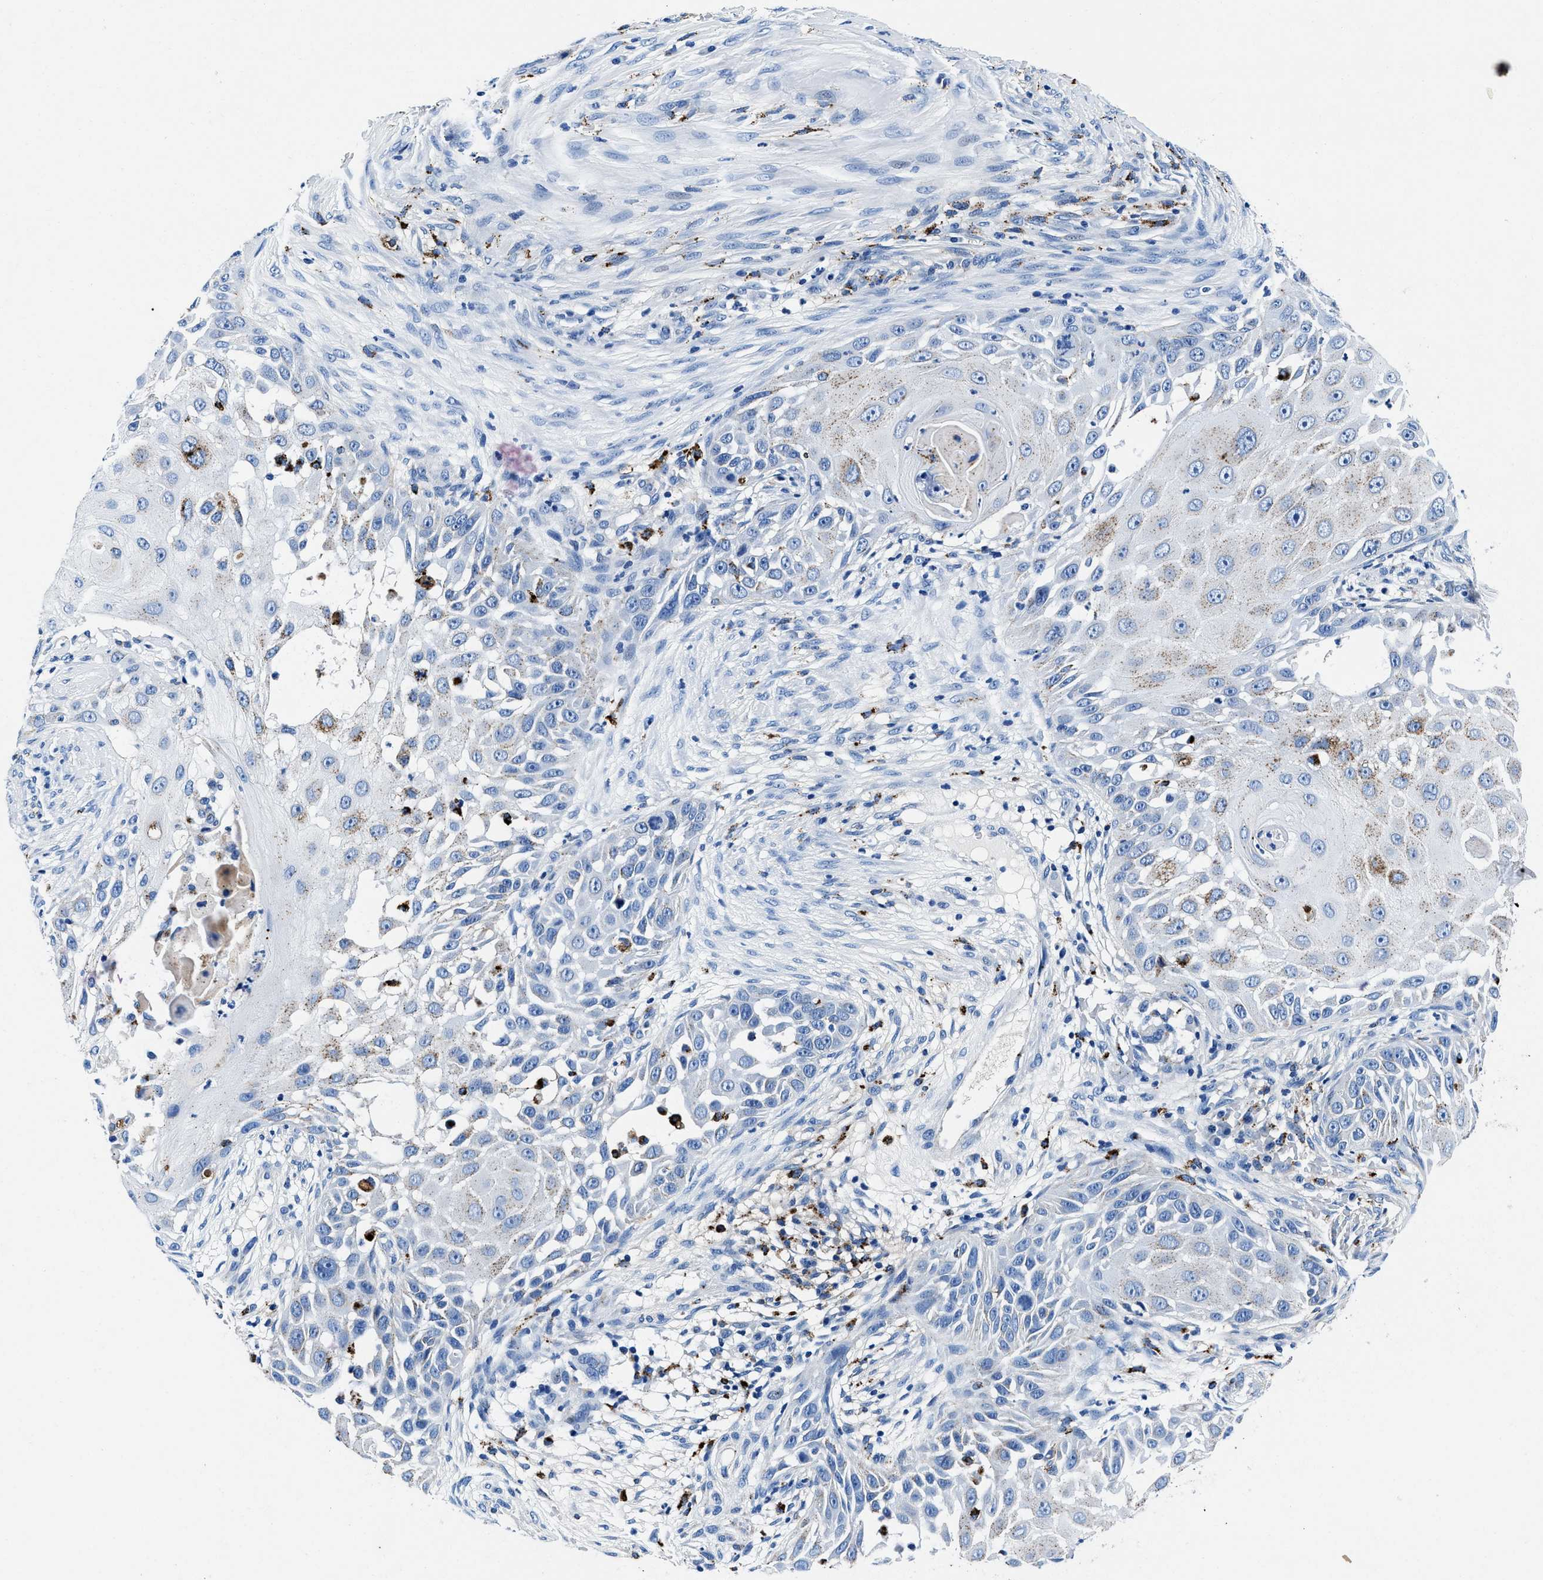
{"staining": {"intensity": "weak", "quantity": "<25%", "location": "cytoplasmic/membranous"}, "tissue": "skin cancer", "cell_type": "Tumor cells", "image_type": "cancer", "snomed": [{"axis": "morphology", "description": "Squamous cell carcinoma, NOS"}, {"axis": "topography", "description": "Skin"}], "caption": "Immunohistochemistry (IHC) of squamous cell carcinoma (skin) displays no expression in tumor cells. (DAB immunohistochemistry (IHC) visualized using brightfield microscopy, high magnification).", "gene": "OR14K1", "patient": {"sex": "female", "age": 44}}